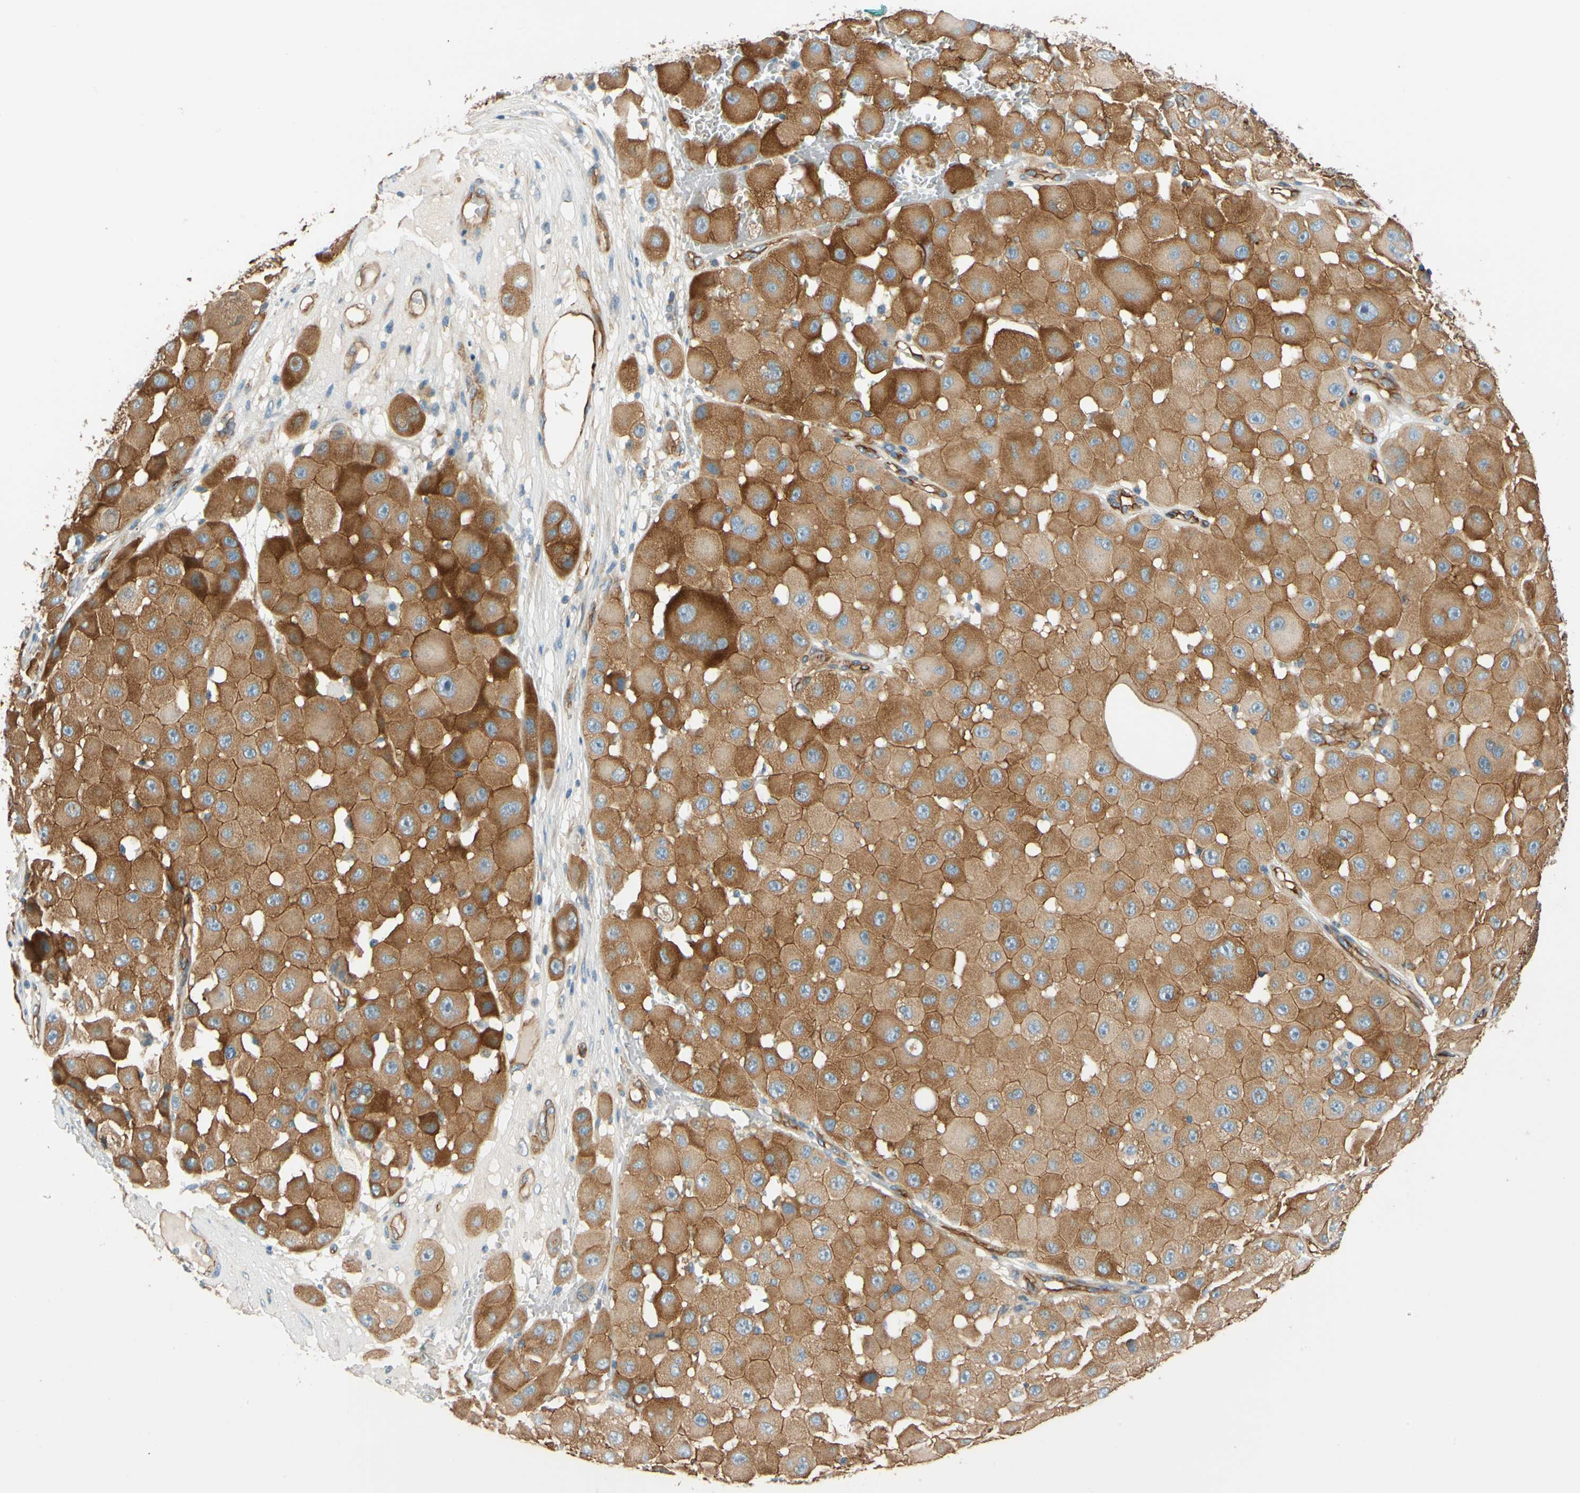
{"staining": {"intensity": "strong", "quantity": ">75%", "location": "cytoplasmic/membranous"}, "tissue": "melanoma", "cell_type": "Tumor cells", "image_type": "cancer", "snomed": [{"axis": "morphology", "description": "Malignant melanoma, NOS"}, {"axis": "topography", "description": "Skin"}], "caption": "This photomicrograph shows melanoma stained with IHC to label a protein in brown. The cytoplasmic/membranous of tumor cells show strong positivity for the protein. Nuclei are counter-stained blue.", "gene": "SPTAN1", "patient": {"sex": "female", "age": 81}}